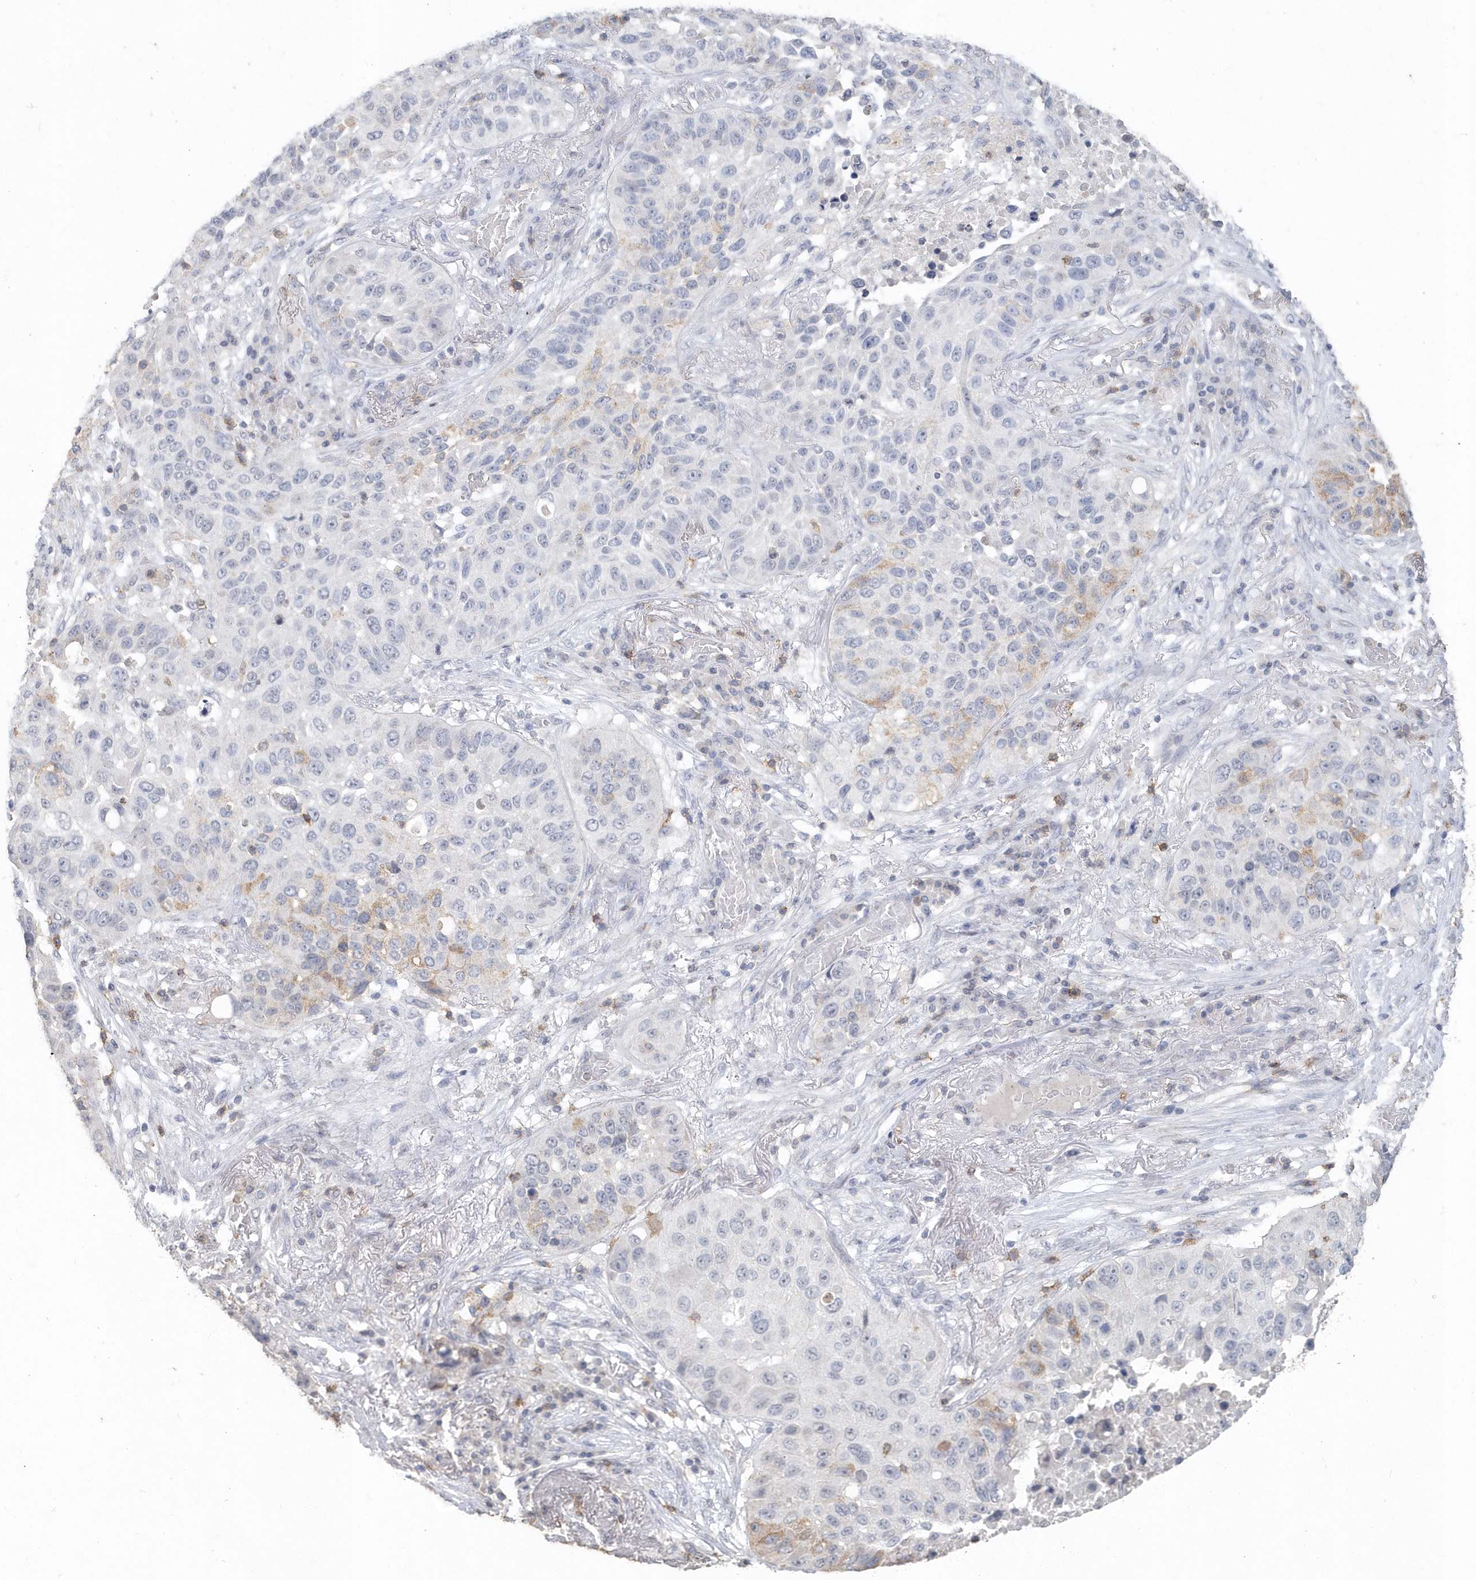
{"staining": {"intensity": "weak", "quantity": "<25%", "location": "cytoplasmic/membranous"}, "tissue": "lung cancer", "cell_type": "Tumor cells", "image_type": "cancer", "snomed": [{"axis": "morphology", "description": "Squamous cell carcinoma, NOS"}, {"axis": "topography", "description": "Lung"}], "caption": "There is no significant expression in tumor cells of squamous cell carcinoma (lung). (DAB immunohistochemistry (IHC) with hematoxylin counter stain).", "gene": "PDCD1", "patient": {"sex": "male", "age": 57}}